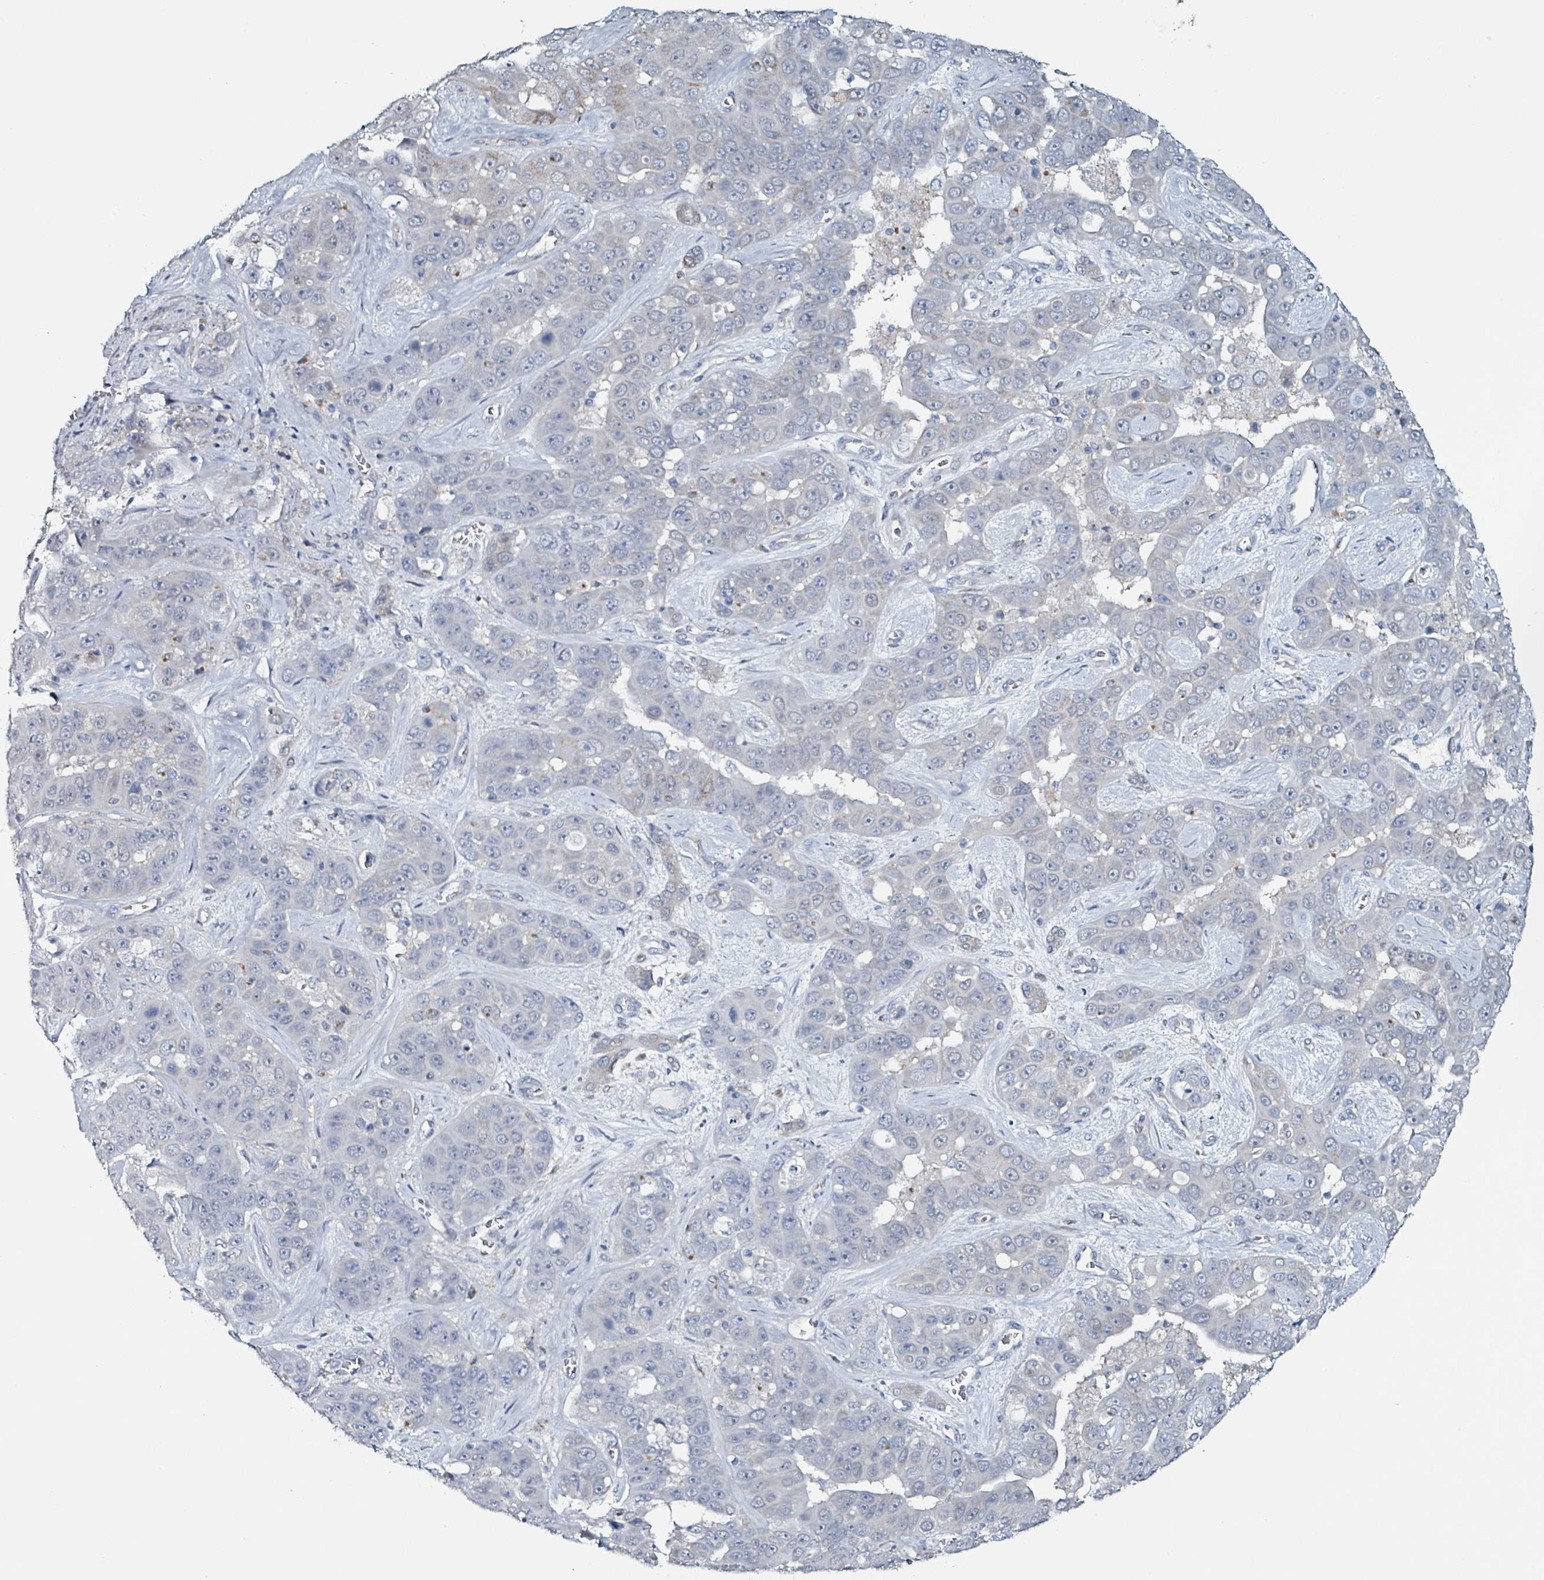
{"staining": {"intensity": "negative", "quantity": "none", "location": "none"}, "tissue": "liver cancer", "cell_type": "Tumor cells", "image_type": "cancer", "snomed": [{"axis": "morphology", "description": "Cholangiocarcinoma"}, {"axis": "topography", "description": "Liver"}], "caption": "Tumor cells are negative for protein expression in human liver cancer.", "gene": "B3GAT3", "patient": {"sex": "female", "age": 52}}